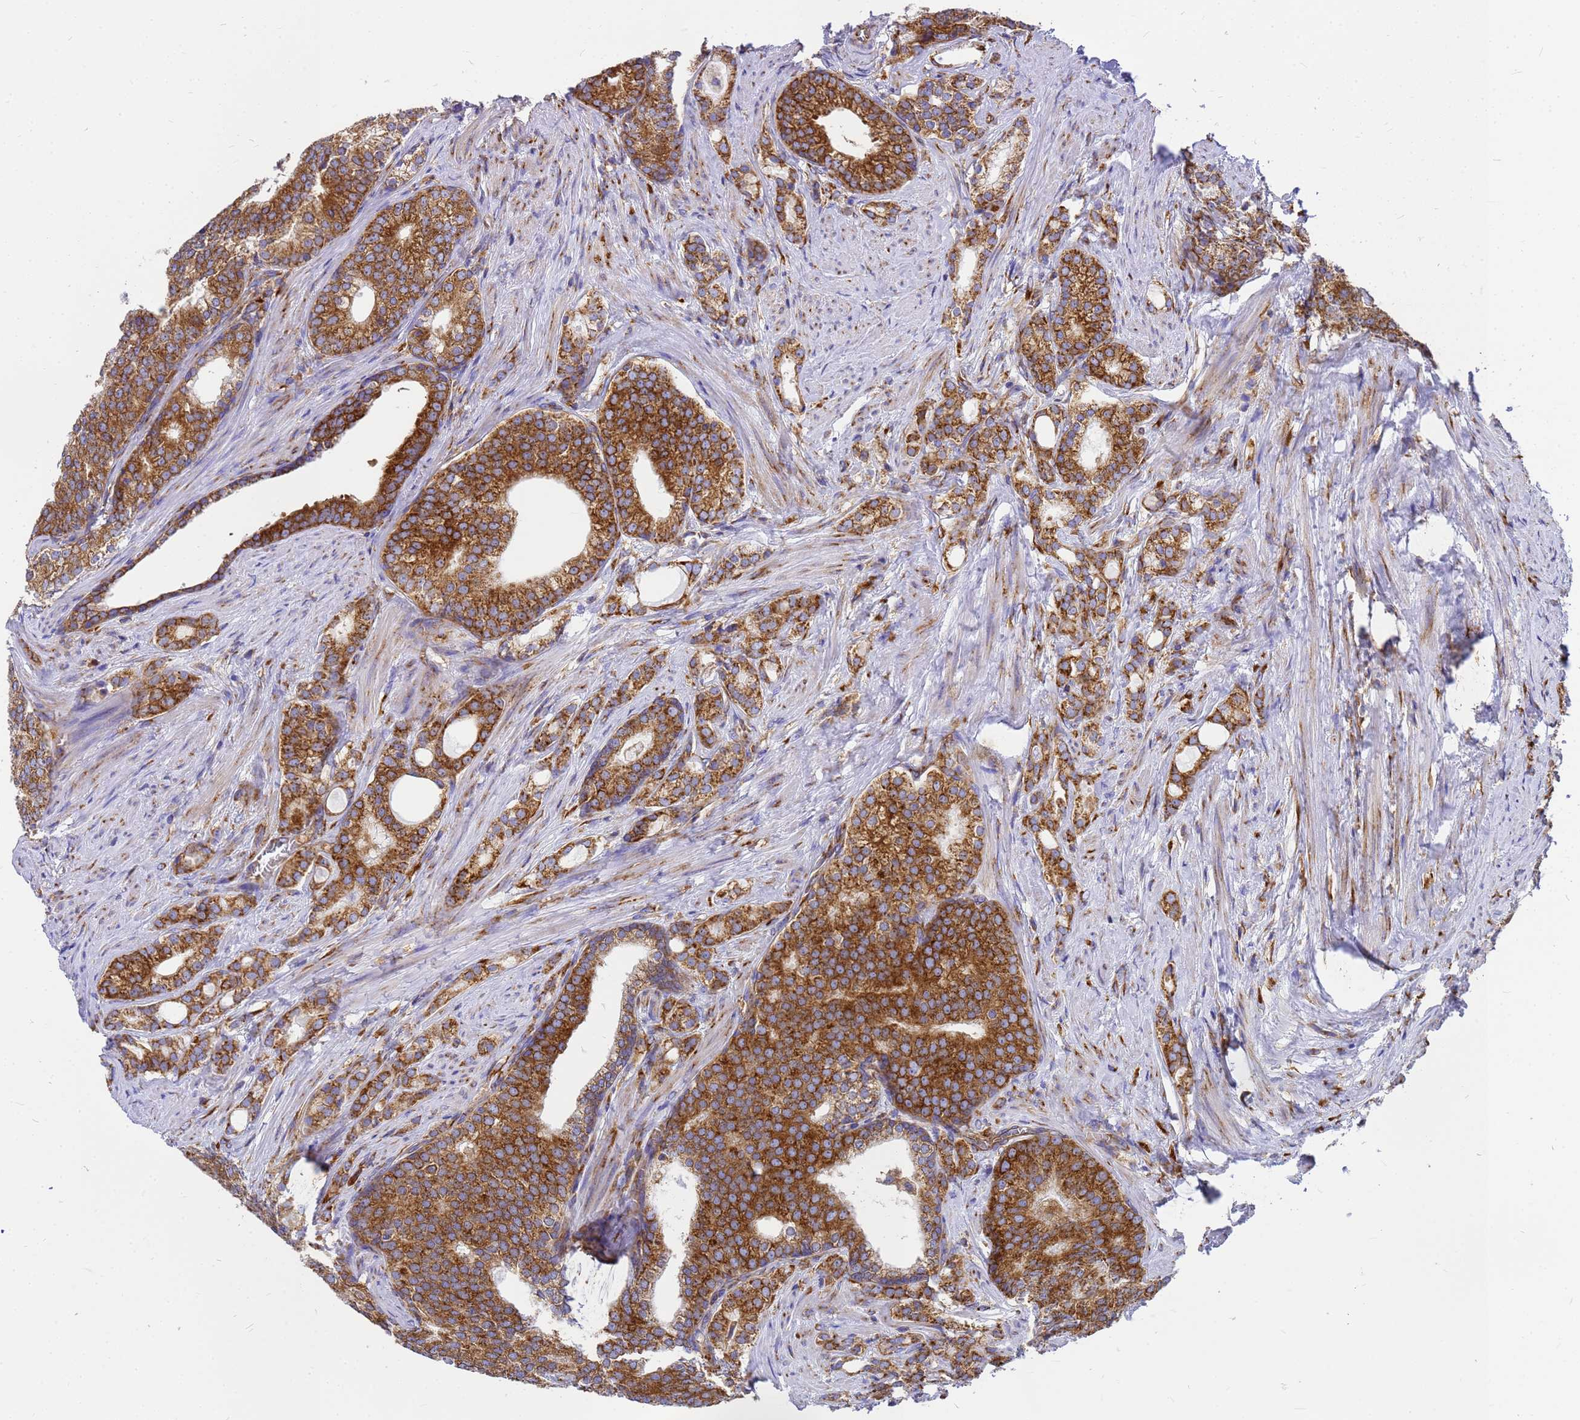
{"staining": {"intensity": "strong", "quantity": ">75%", "location": "cytoplasmic/membranous"}, "tissue": "prostate cancer", "cell_type": "Tumor cells", "image_type": "cancer", "snomed": [{"axis": "morphology", "description": "Adenocarcinoma, Low grade"}, {"axis": "topography", "description": "Prostate"}], "caption": "This is an image of immunohistochemistry staining of prostate low-grade adenocarcinoma, which shows strong expression in the cytoplasmic/membranous of tumor cells.", "gene": "EEF1D", "patient": {"sex": "male", "age": 71}}